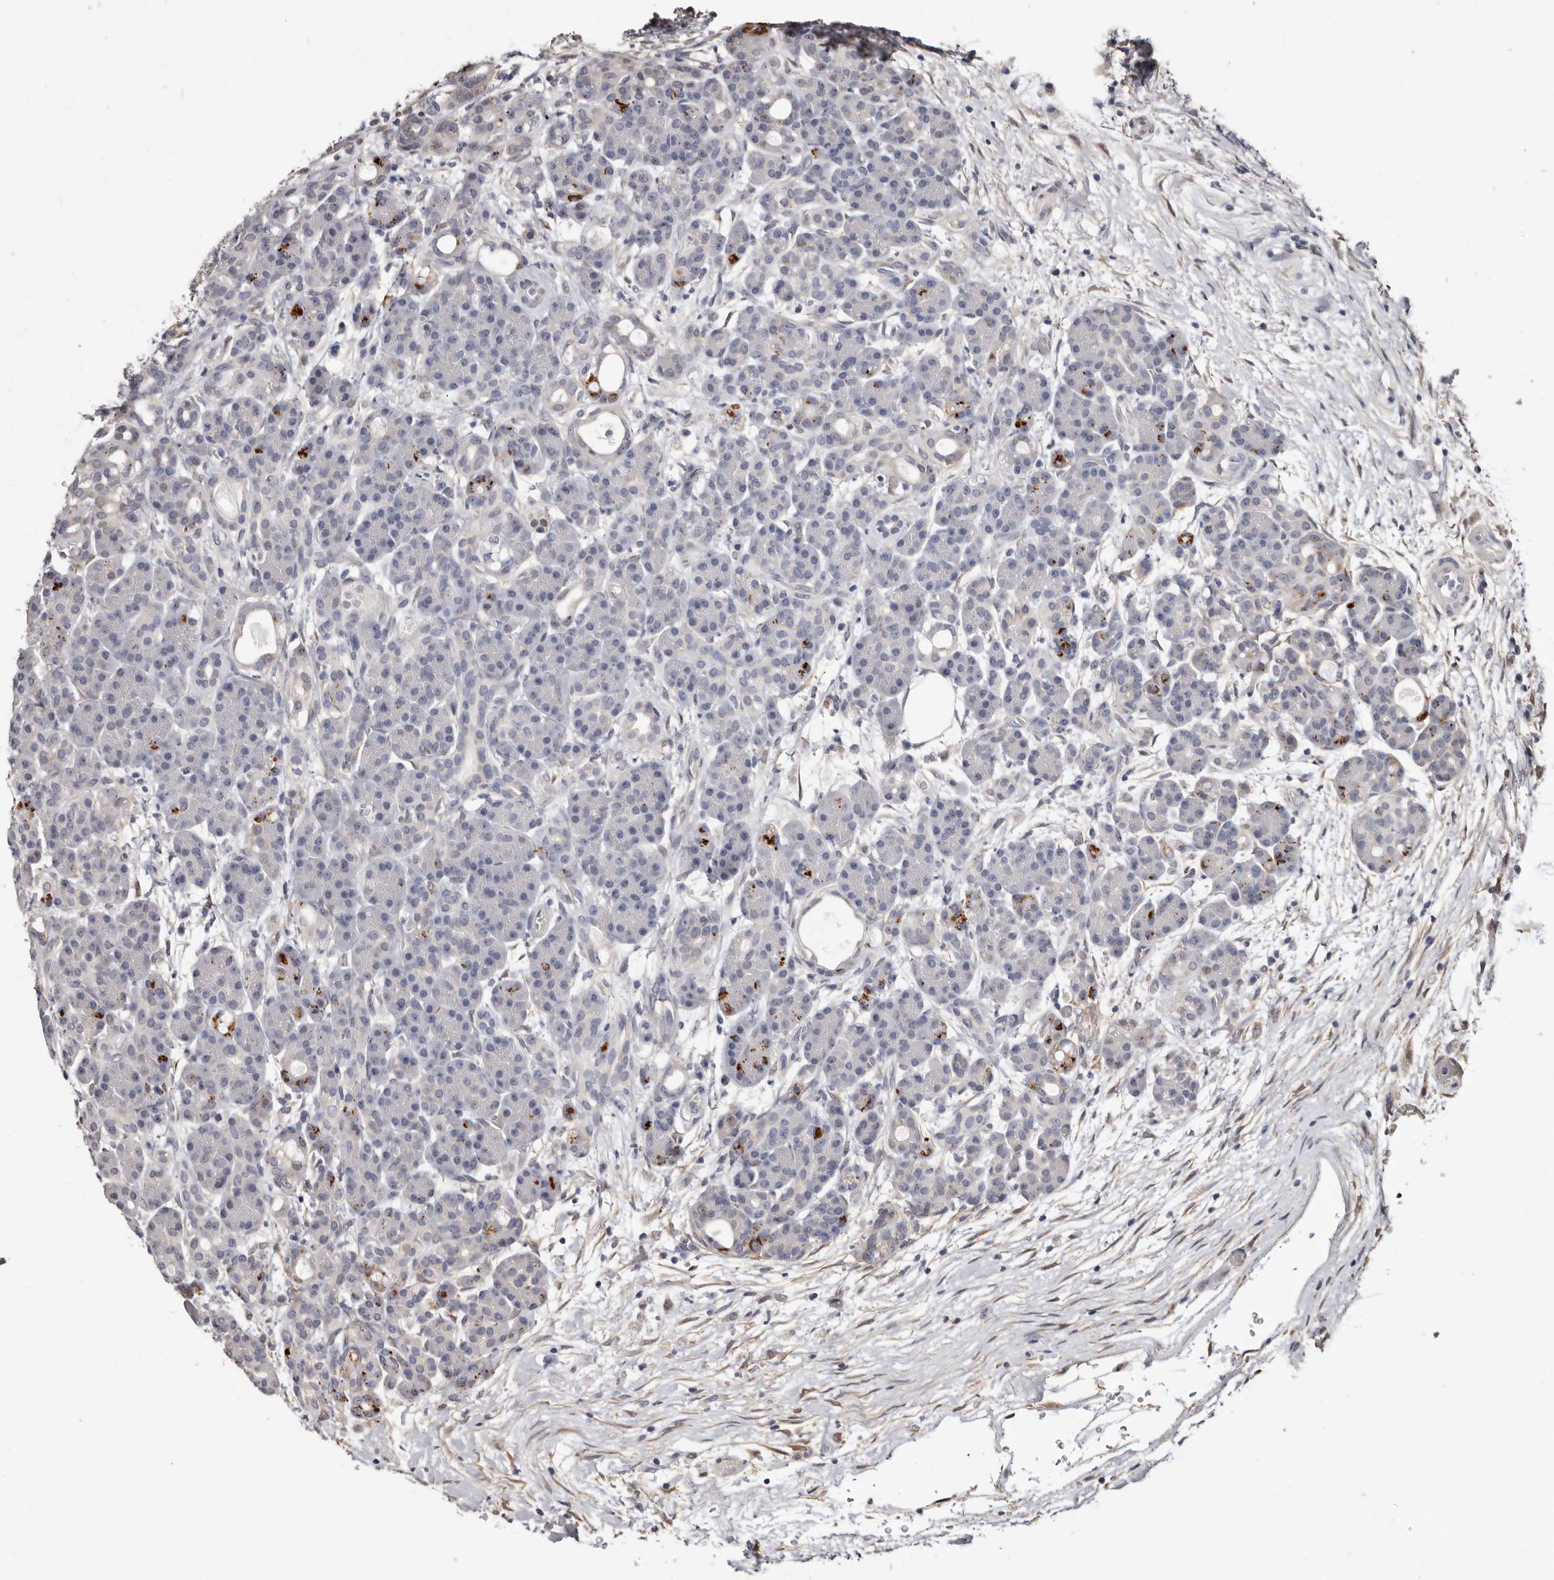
{"staining": {"intensity": "negative", "quantity": "none", "location": "none"}, "tissue": "pancreas", "cell_type": "Exocrine glandular cells", "image_type": "normal", "snomed": [{"axis": "morphology", "description": "Normal tissue, NOS"}, {"axis": "topography", "description": "Pancreas"}], "caption": "This is an immunohistochemistry (IHC) image of benign human pancreas. There is no staining in exocrine glandular cells.", "gene": "KHDRBS2", "patient": {"sex": "male", "age": 63}}